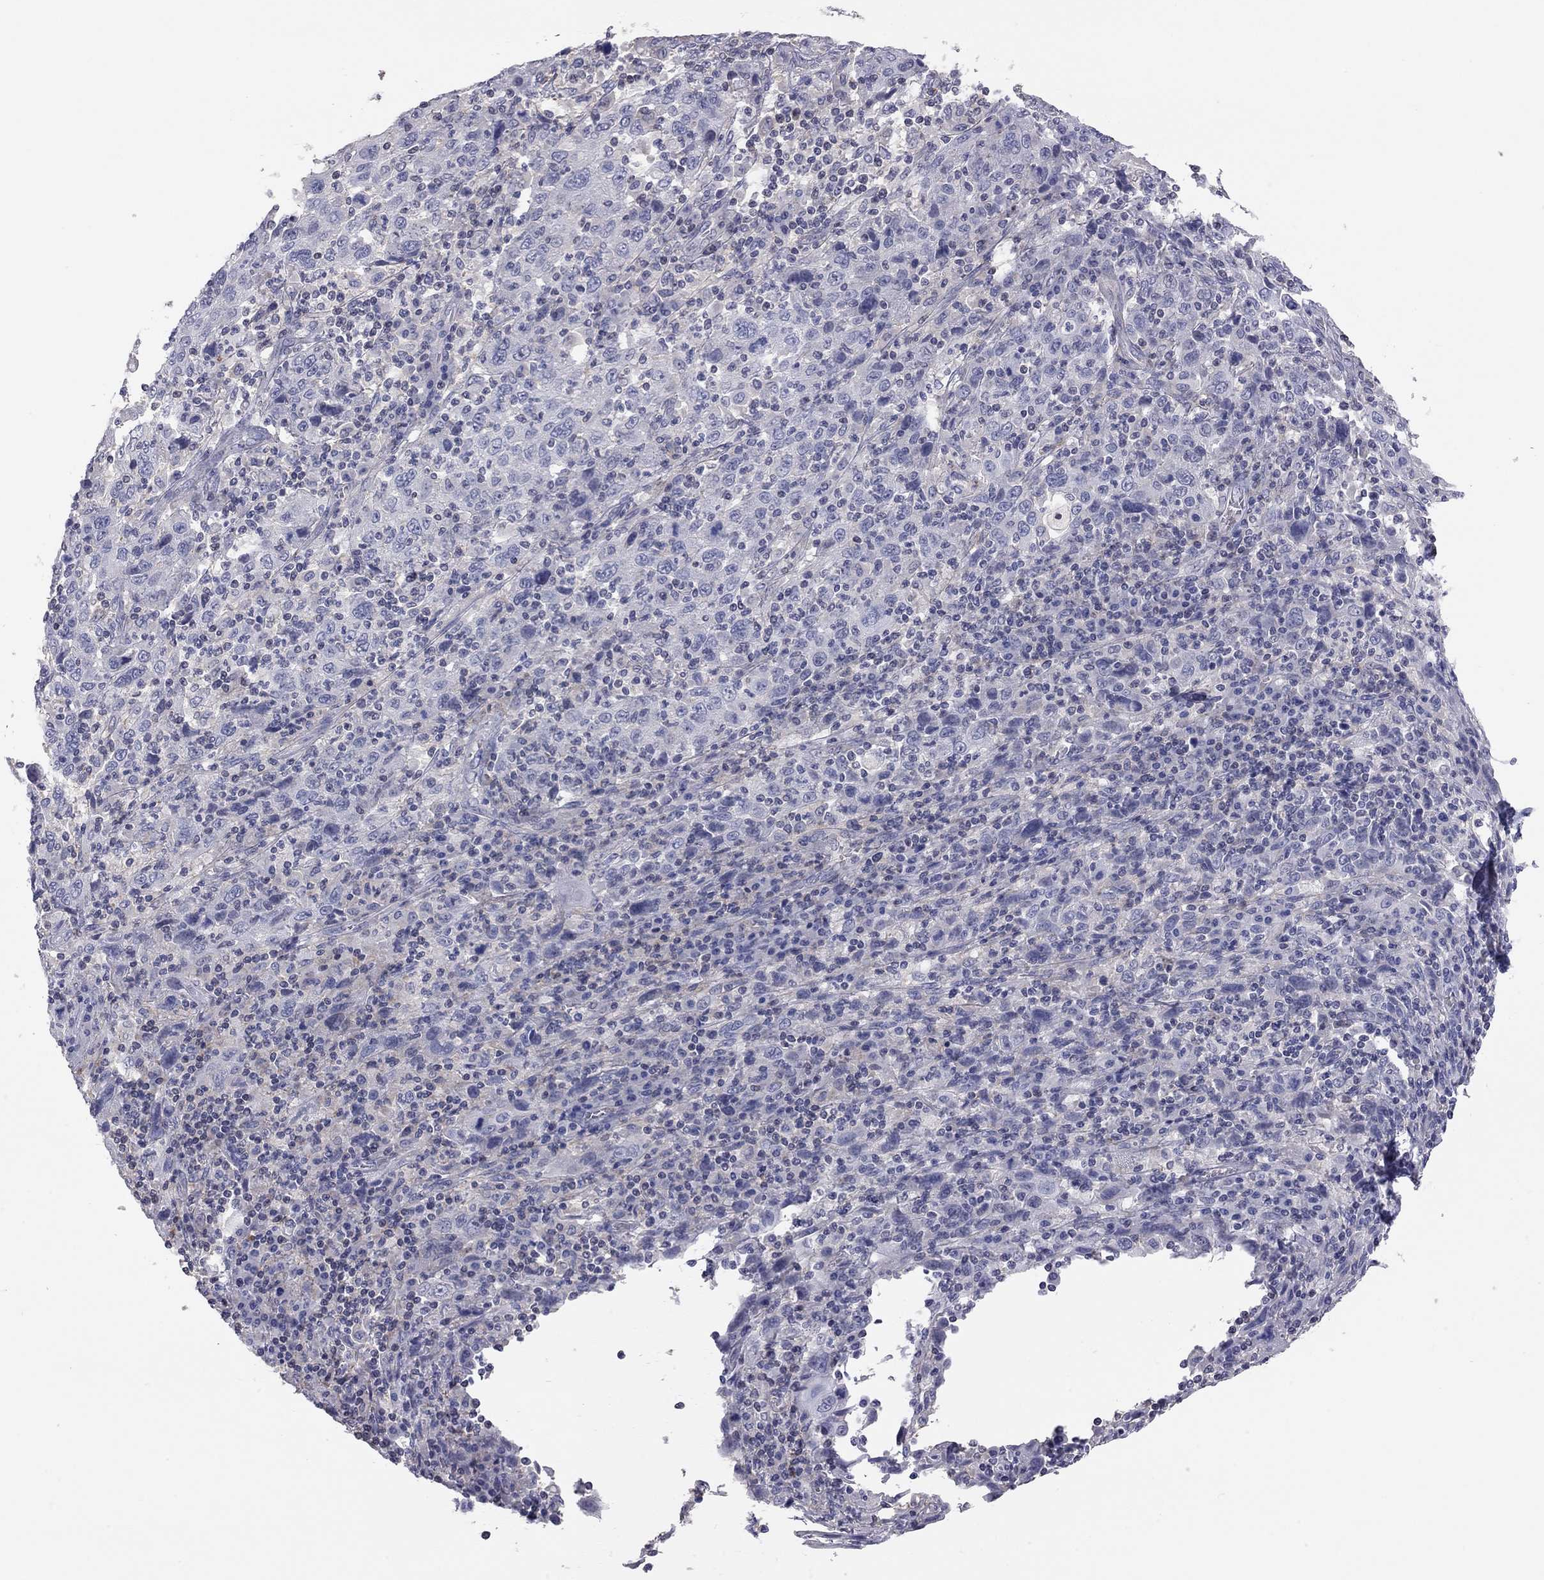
{"staining": {"intensity": "negative", "quantity": "none", "location": "none"}, "tissue": "cervical cancer", "cell_type": "Tumor cells", "image_type": "cancer", "snomed": [{"axis": "morphology", "description": "Squamous cell carcinoma, NOS"}, {"axis": "topography", "description": "Cervix"}], "caption": "Immunohistochemistry micrograph of human cervical cancer (squamous cell carcinoma) stained for a protein (brown), which exhibits no staining in tumor cells.", "gene": "ADCYAP1", "patient": {"sex": "female", "age": 46}}